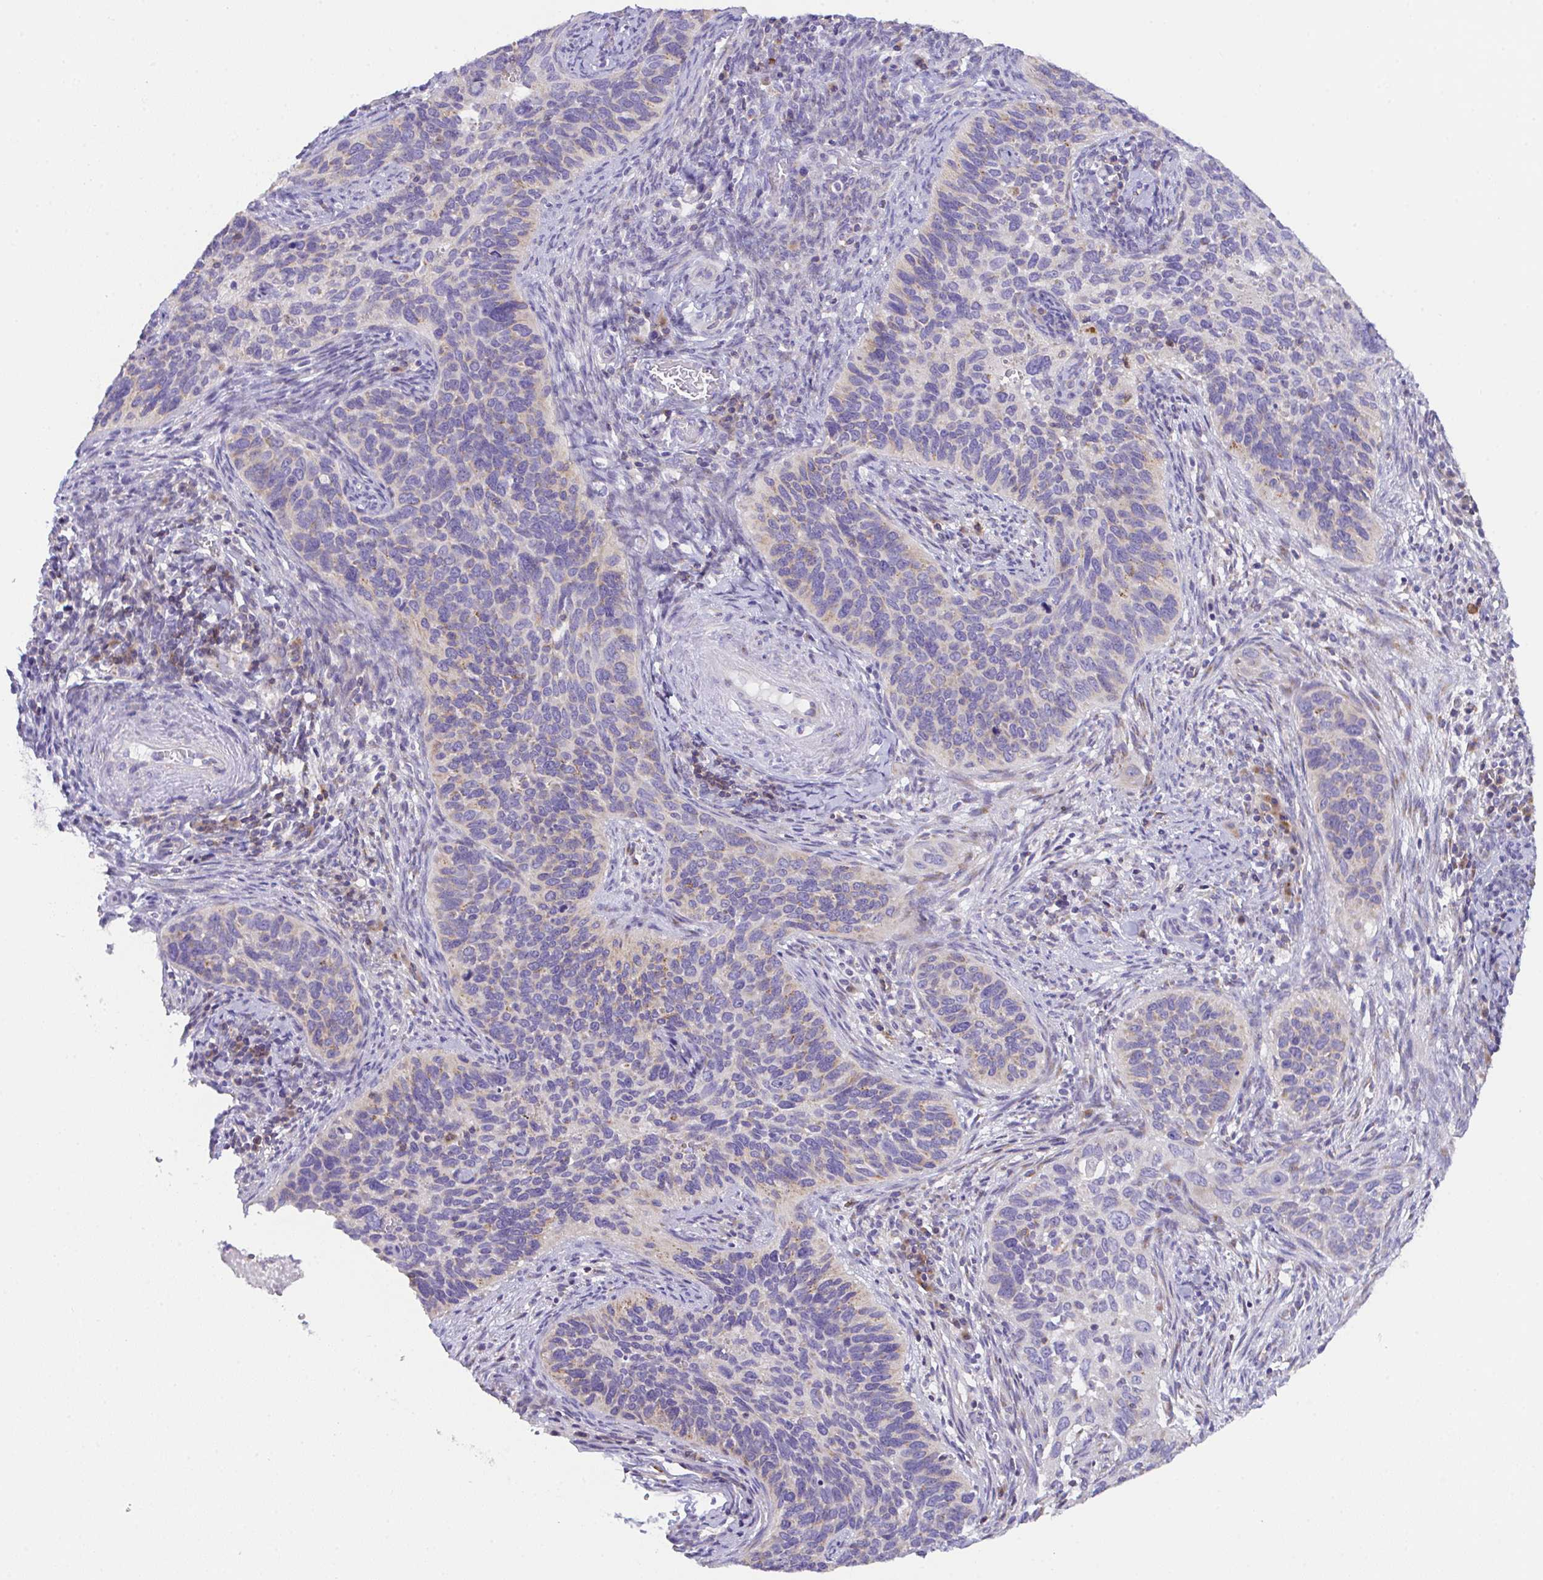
{"staining": {"intensity": "weak", "quantity": "<25%", "location": "cytoplasmic/membranous"}, "tissue": "cervical cancer", "cell_type": "Tumor cells", "image_type": "cancer", "snomed": [{"axis": "morphology", "description": "Squamous cell carcinoma, NOS"}, {"axis": "topography", "description": "Cervix"}], "caption": "Immunohistochemical staining of human squamous cell carcinoma (cervical) shows no significant staining in tumor cells.", "gene": "MIA3", "patient": {"sex": "female", "age": 51}}